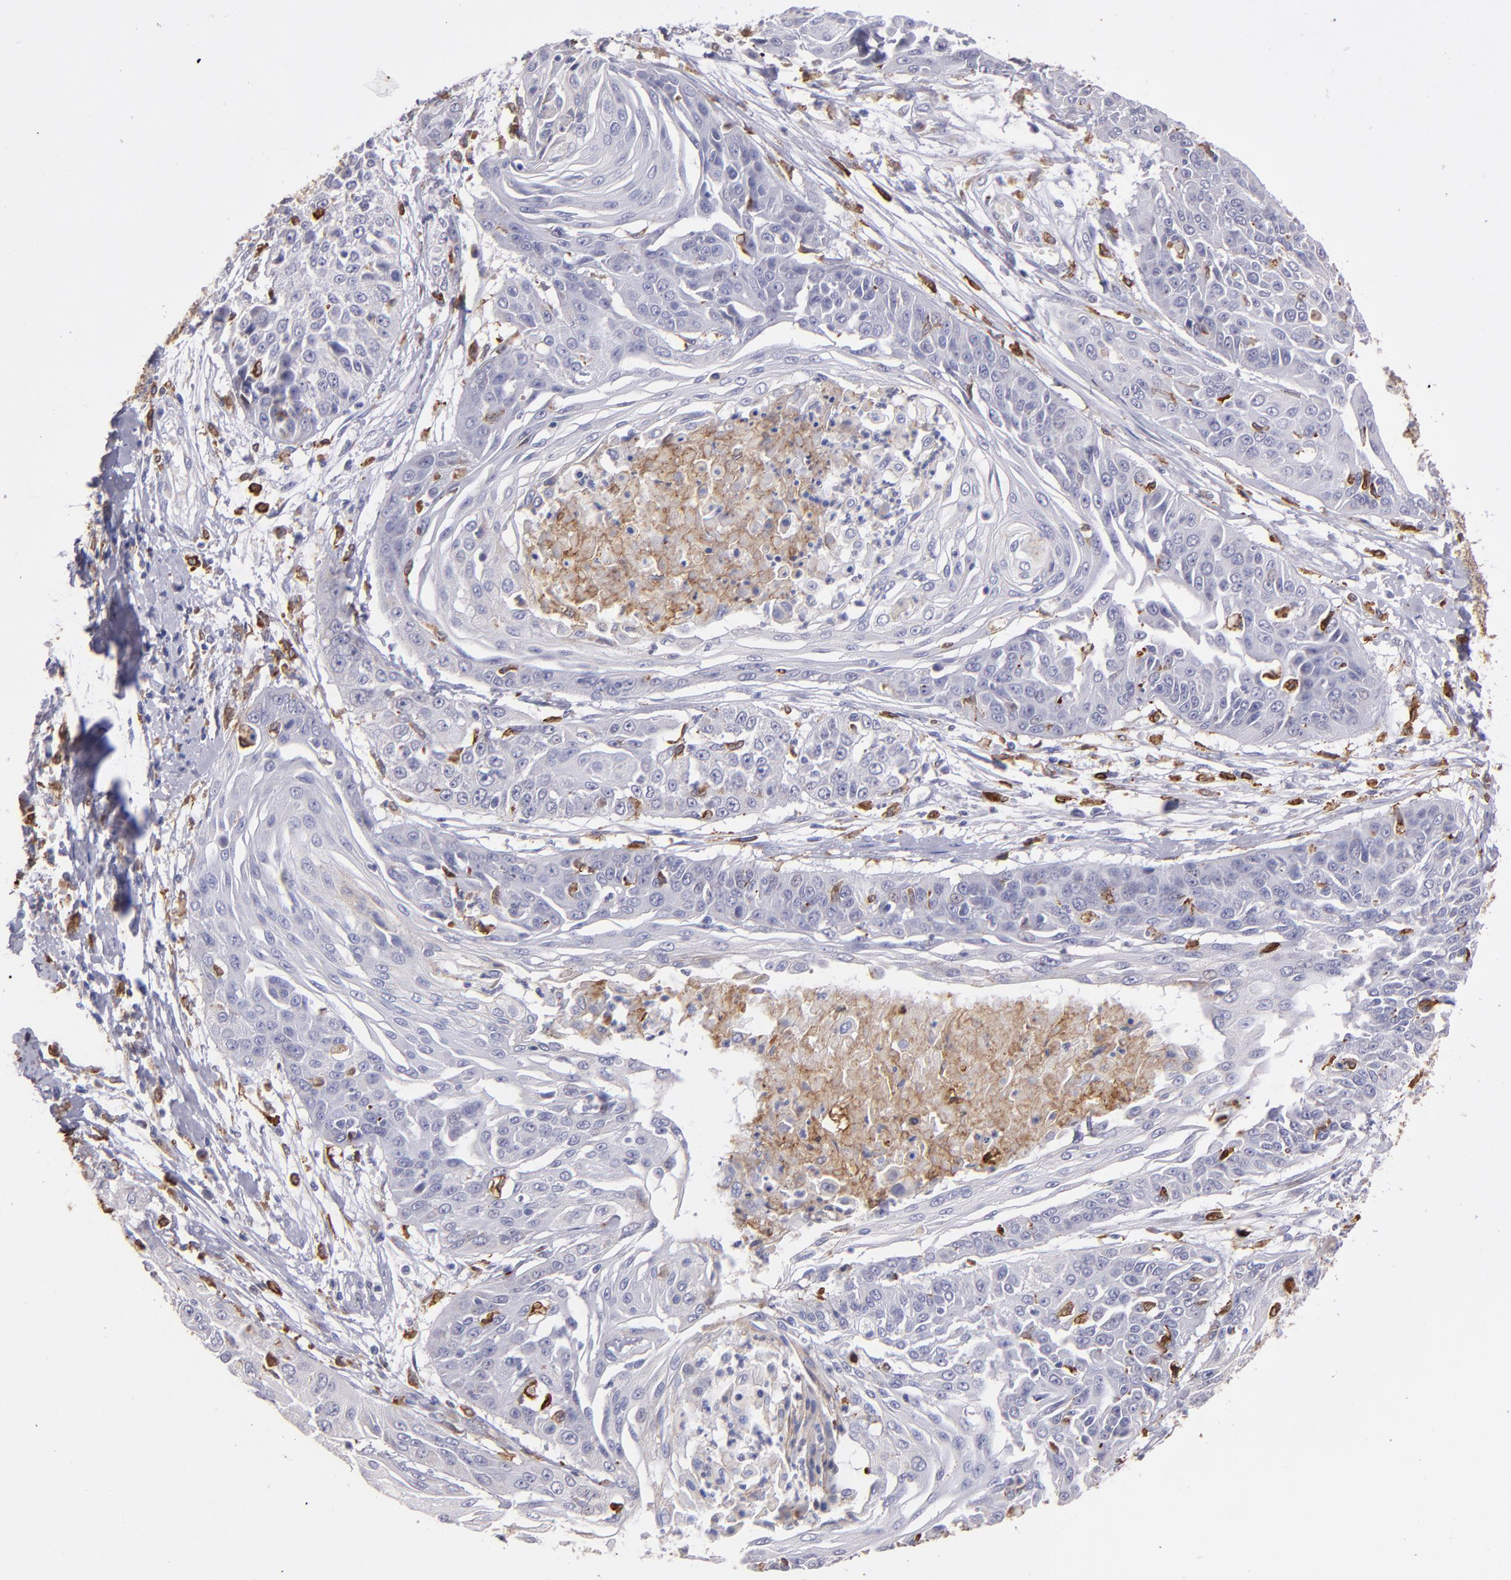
{"staining": {"intensity": "negative", "quantity": "none", "location": "none"}, "tissue": "cervical cancer", "cell_type": "Tumor cells", "image_type": "cancer", "snomed": [{"axis": "morphology", "description": "Squamous cell carcinoma, NOS"}, {"axis": "topography", "description": "Cervix"}], "caption": "Tumor cells show no significant protein staining in cervical cancer (squamous cell carcinoma).", "gene": "PTGS1", "patient": {"sex": "female", "age": 64}}